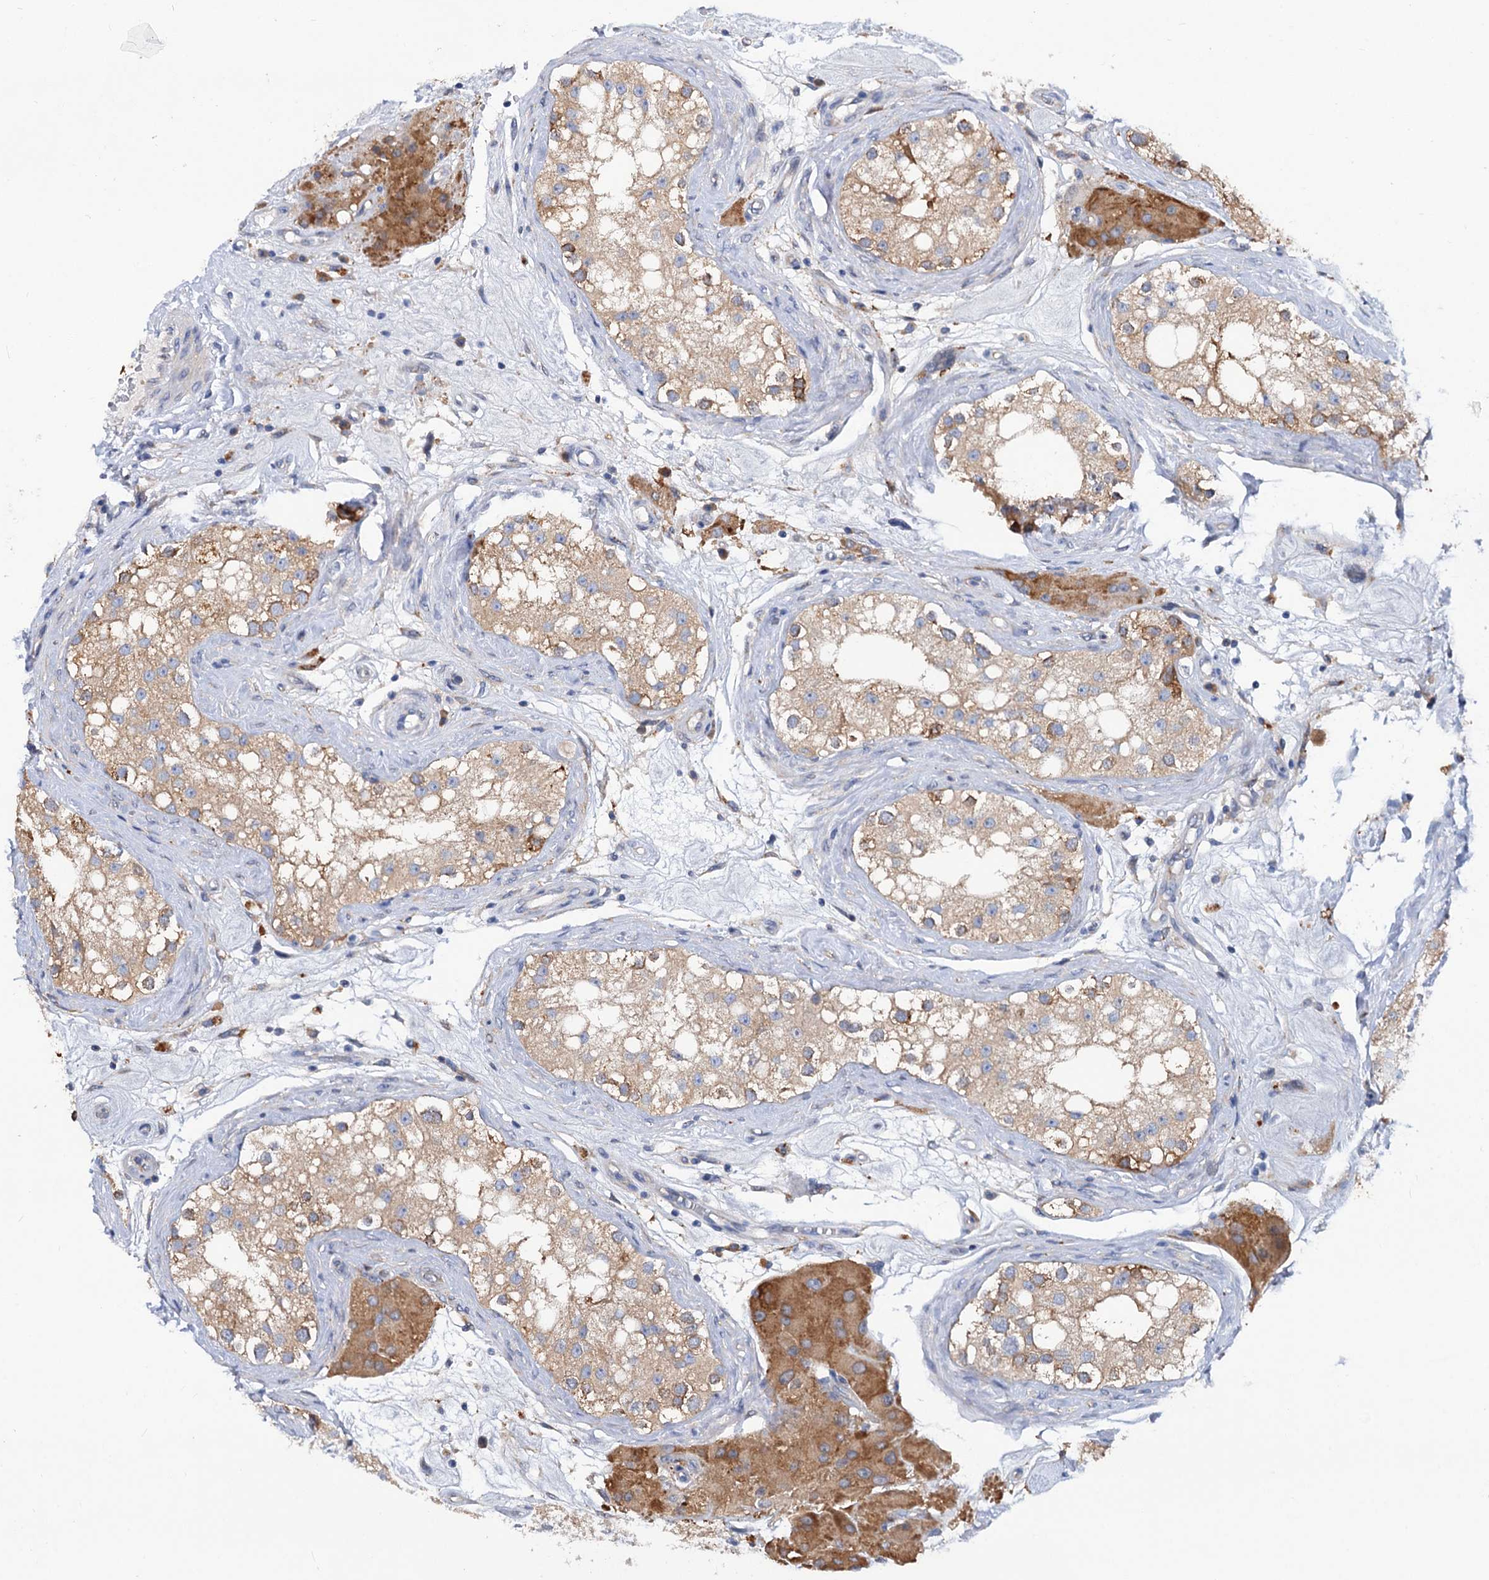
{"staining": {"intensity": "strong", "quantity": "25%-75%", "location": "cytoplasmic/membranous"}, "tissue": "testis", "cell_type": "Cells in seminiferous ducts", "image_type": "normal", "snomed": [{"axis": "morphology", "description": "Normal tissue, NOS"}, {"axis": "topography", "description": "Testis"}], "caption": "Brown immunohistochemical staining in normal testis exhibits strong cytoplasmic/membranous expression in about 25%-75% of cells in seminiferous ducts.", "gene": "TRIM55", "patient": {"sex": "male", "age": 84}}